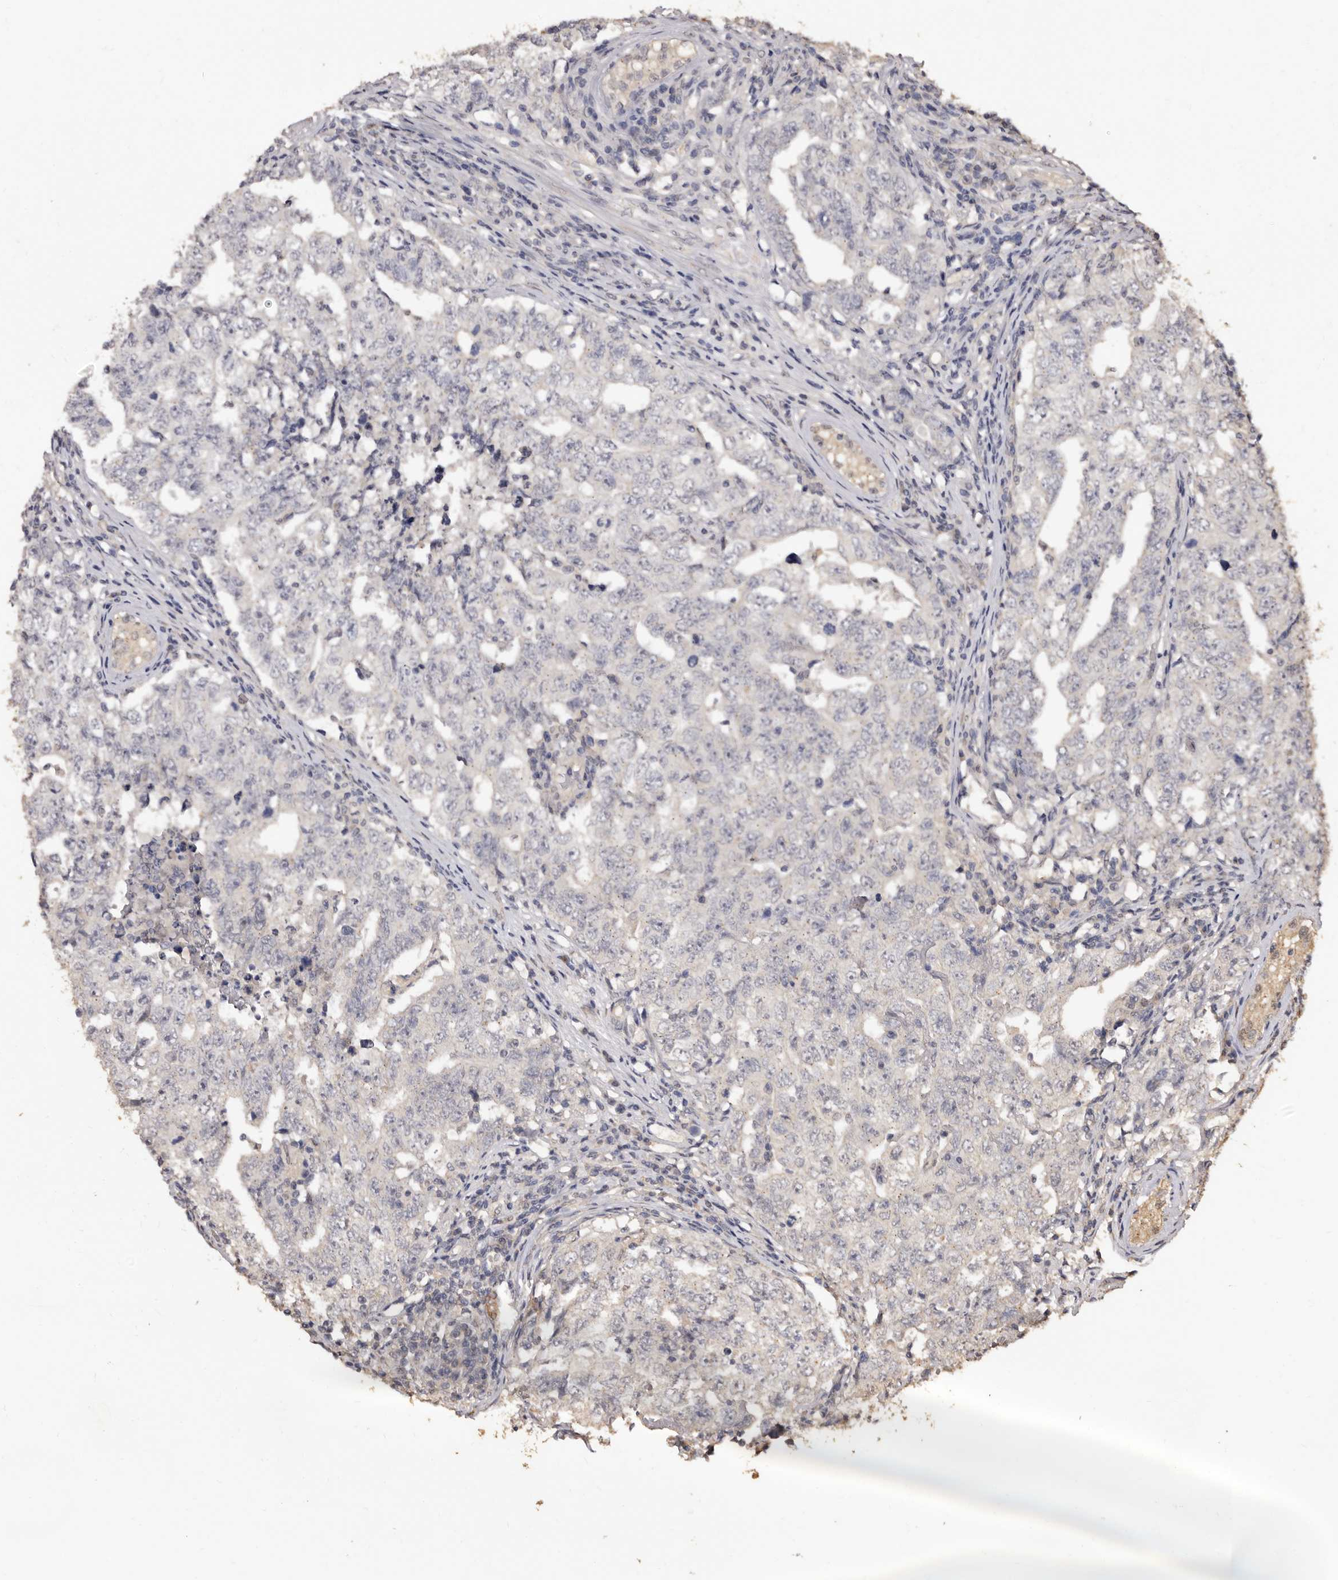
{"staining": {"intensity": "negative", "quantity": "none", "location": "none"}, "tissue": "testis cancer", "cell_type": "Tumor cells", "image_type": "cancer", "snomed": [{"axis": "morphology", "description": "Carcinoma, Embryonal, NOS"}, {"axis": "topography", "description": "Testis"}], "caption": "Immunohistochemical staining of human testis cancer (embryonal carcinoma) shows no significant expression in tumor cells.", "gene": "INAVA", "patient": {"sex": "male", "age": 26}}